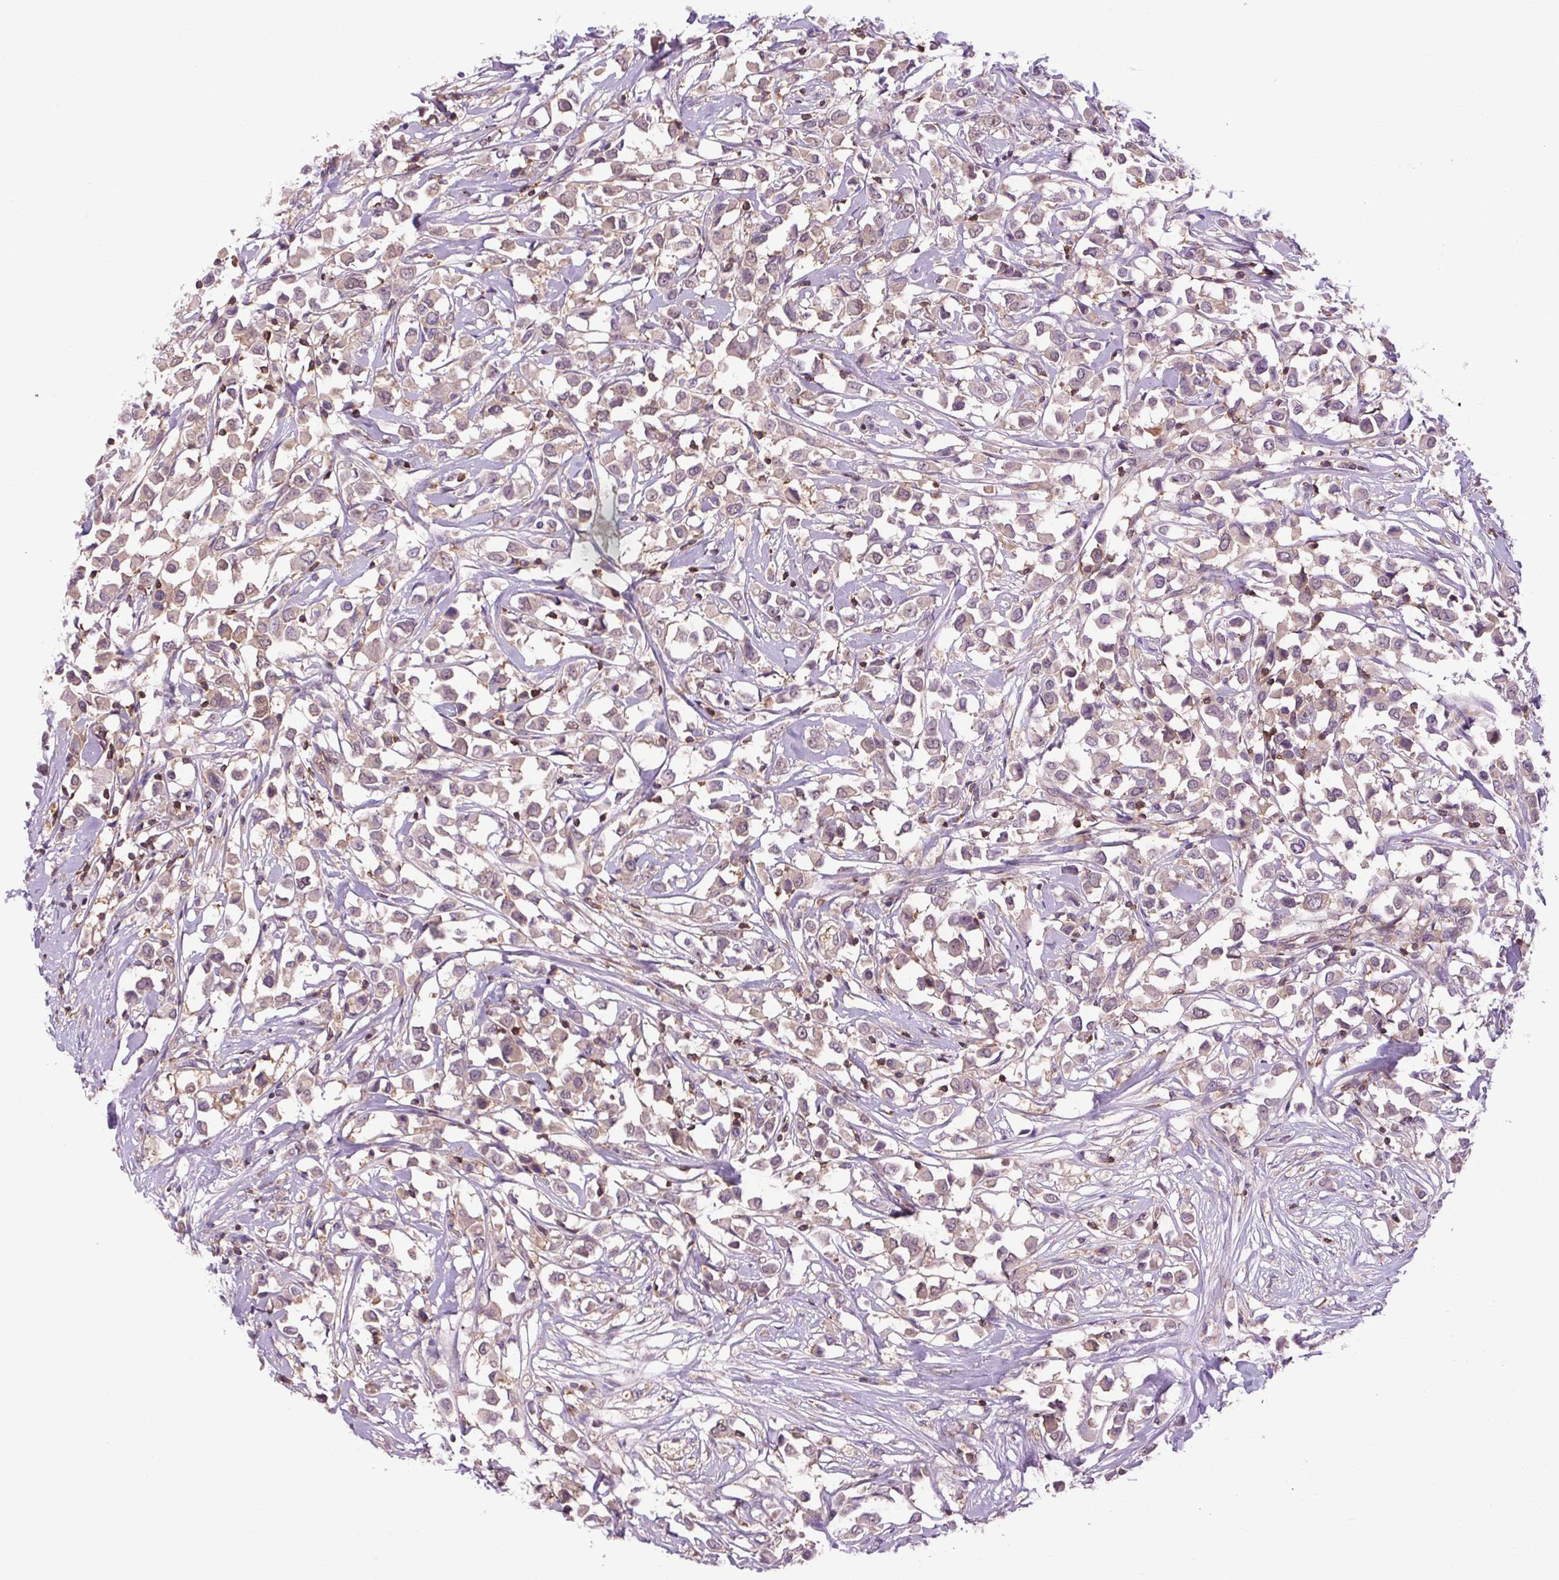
{"staining": {"intensity": "weak", "quantity": "25%-75%", "location": "cytoplasmic/membranous"}, "tissue": "breast cancer", "cell_type": "Tumor cells", "image_type": "cancer", "snomed": [{"axis": "morphology", "description": "Duct carcinoma"}, {"axis": "topography", "description": "Breast"}], "caption": "Infiltrating ductal carcinoma (breast) stained with a brown dye exhibits weak cytoplasmic/membranous positive staining in about 25%-75% of tumor cells.", "gene": "PLCG1", "patient": {"sex": "female", "age": 61}}